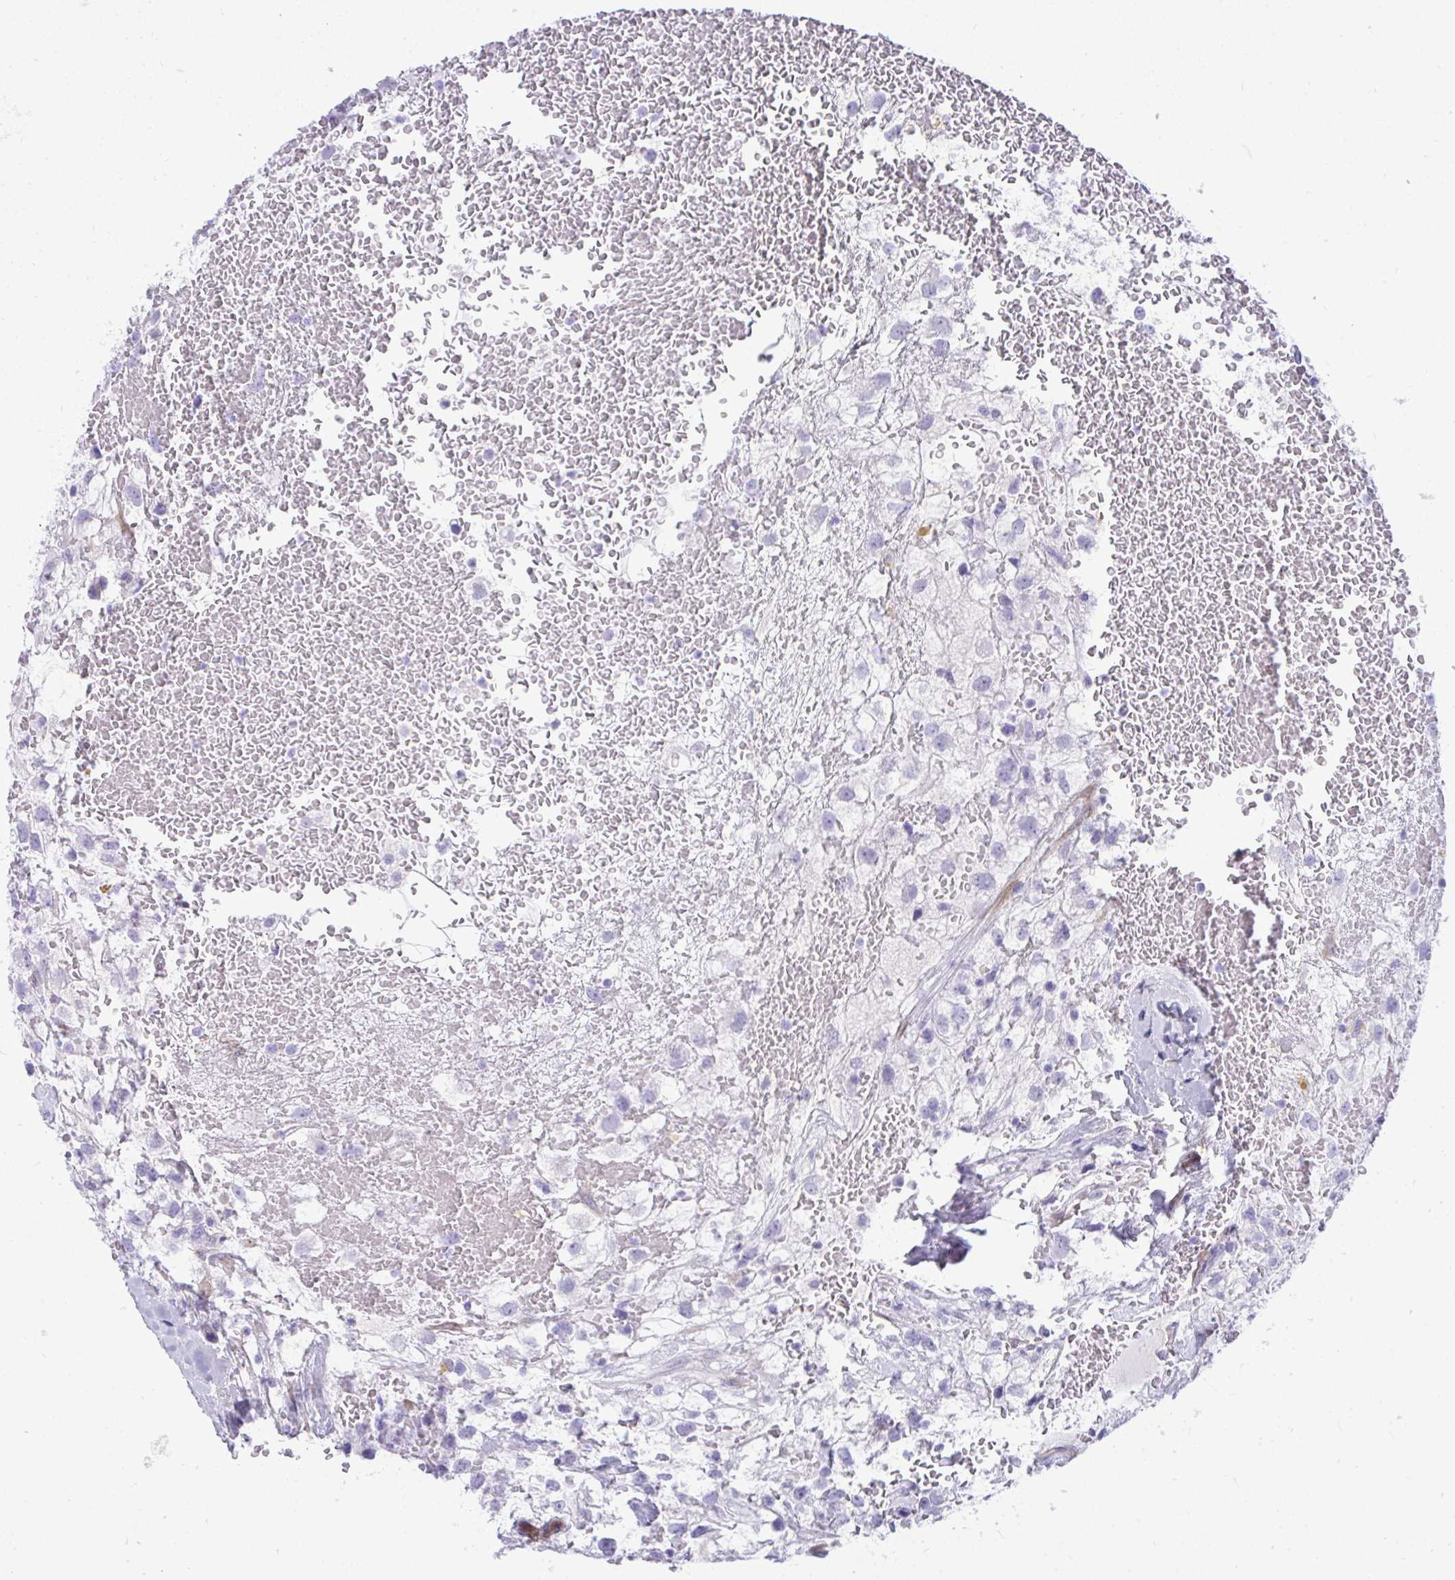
{"staining": {"intensity": "negative", "quantity": "none", "location": "none"}, "tissue": "renal cancer", "cell_type": "Tumor cells", "image_type": "cancer", "snomed": [{"axis": "morphology", "description": "Adenocarcinoma, NOS"}, {"axis": "topography", "description": "Kidney"}], "caption": "Immunohistochemistry (IHC) histopathology image of human renal adenocarcinoma stained for a protein (brown), which reveals no expression in tumor cells.", "gene": "LIMS2", "patient": {"sex": "male", "age": 59}}